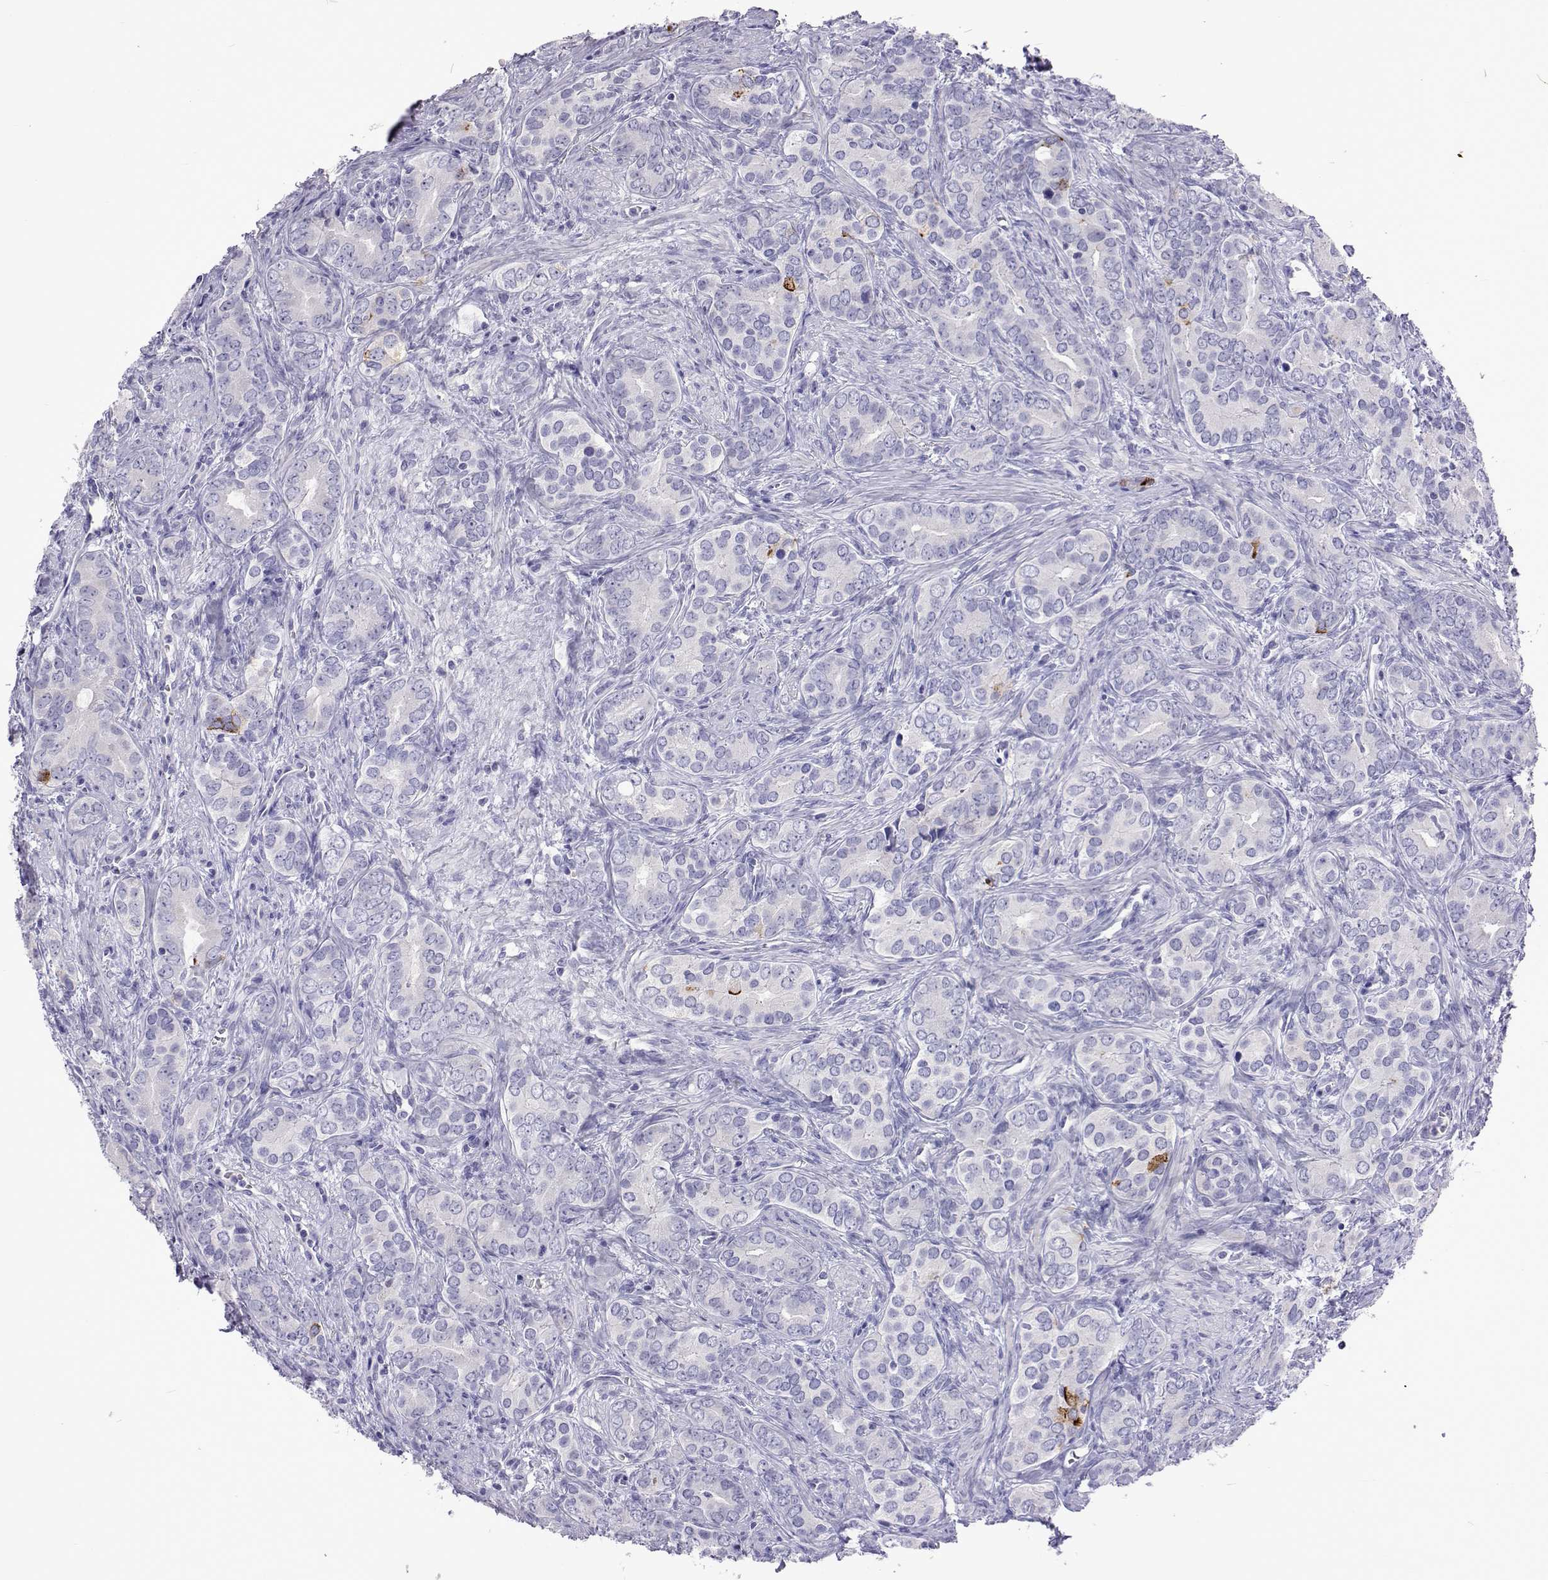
{"staining": {"intensity": "negative", "quantity": "none", "location": "none"}, "tissue": "prostate cancer", "cell_type": "Tumor cells", "image_type": "cancer", "snomed": [{"axis": "morphology", "description": "Adenocarcinoma, High grade"}, {"axis": "topography", "description": "Prostate"}], "caption": "Immunohistochemical staining of prostate high-grade adenocarcinoma exhibits no significant expression in tumor cells.", "gene": "UMODL1", "patient": {"sex": "male", "age": 84}}